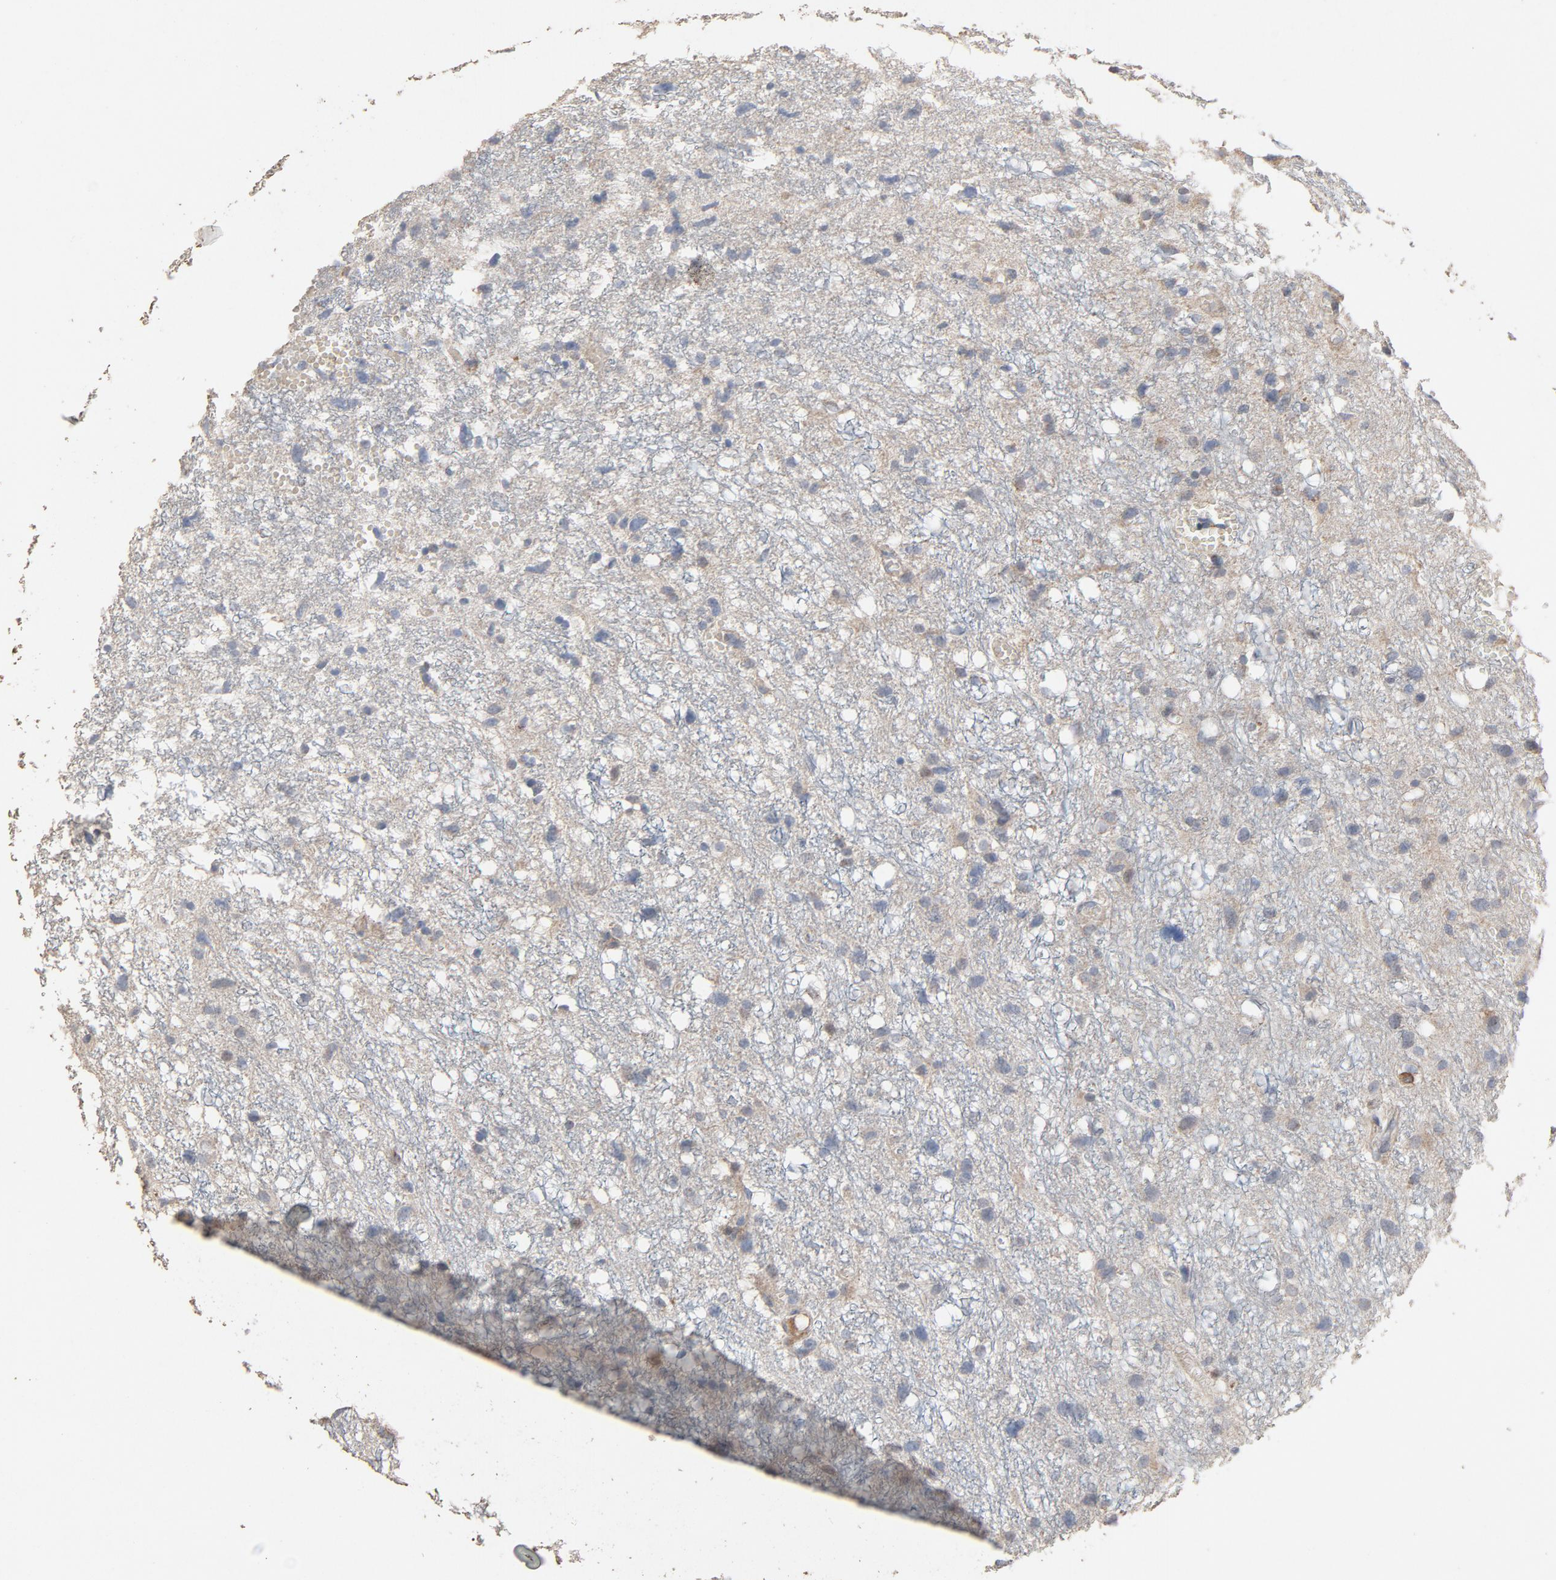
{"staining": {"intensity": "weak", "quantity": "<25%", "location": "cytoplasmic/membranous,nuclear"}, "tissue": "glioma", "cell_type": "Tumor cells", "image_type": "cancer", "snomed": [{"axis": "morphology", "description": "Glioma, malignant, High grade"}, {"axis": "topography", "description": "Brain"}], "caption": "Malignant glioma (high-grade) was stained to show a protein in brown. There is no significant positivity in tumor cells. (DAB IHC, high magnification).", "gene": "CDK6", "patient": {"sex": "female", "age": 59}}